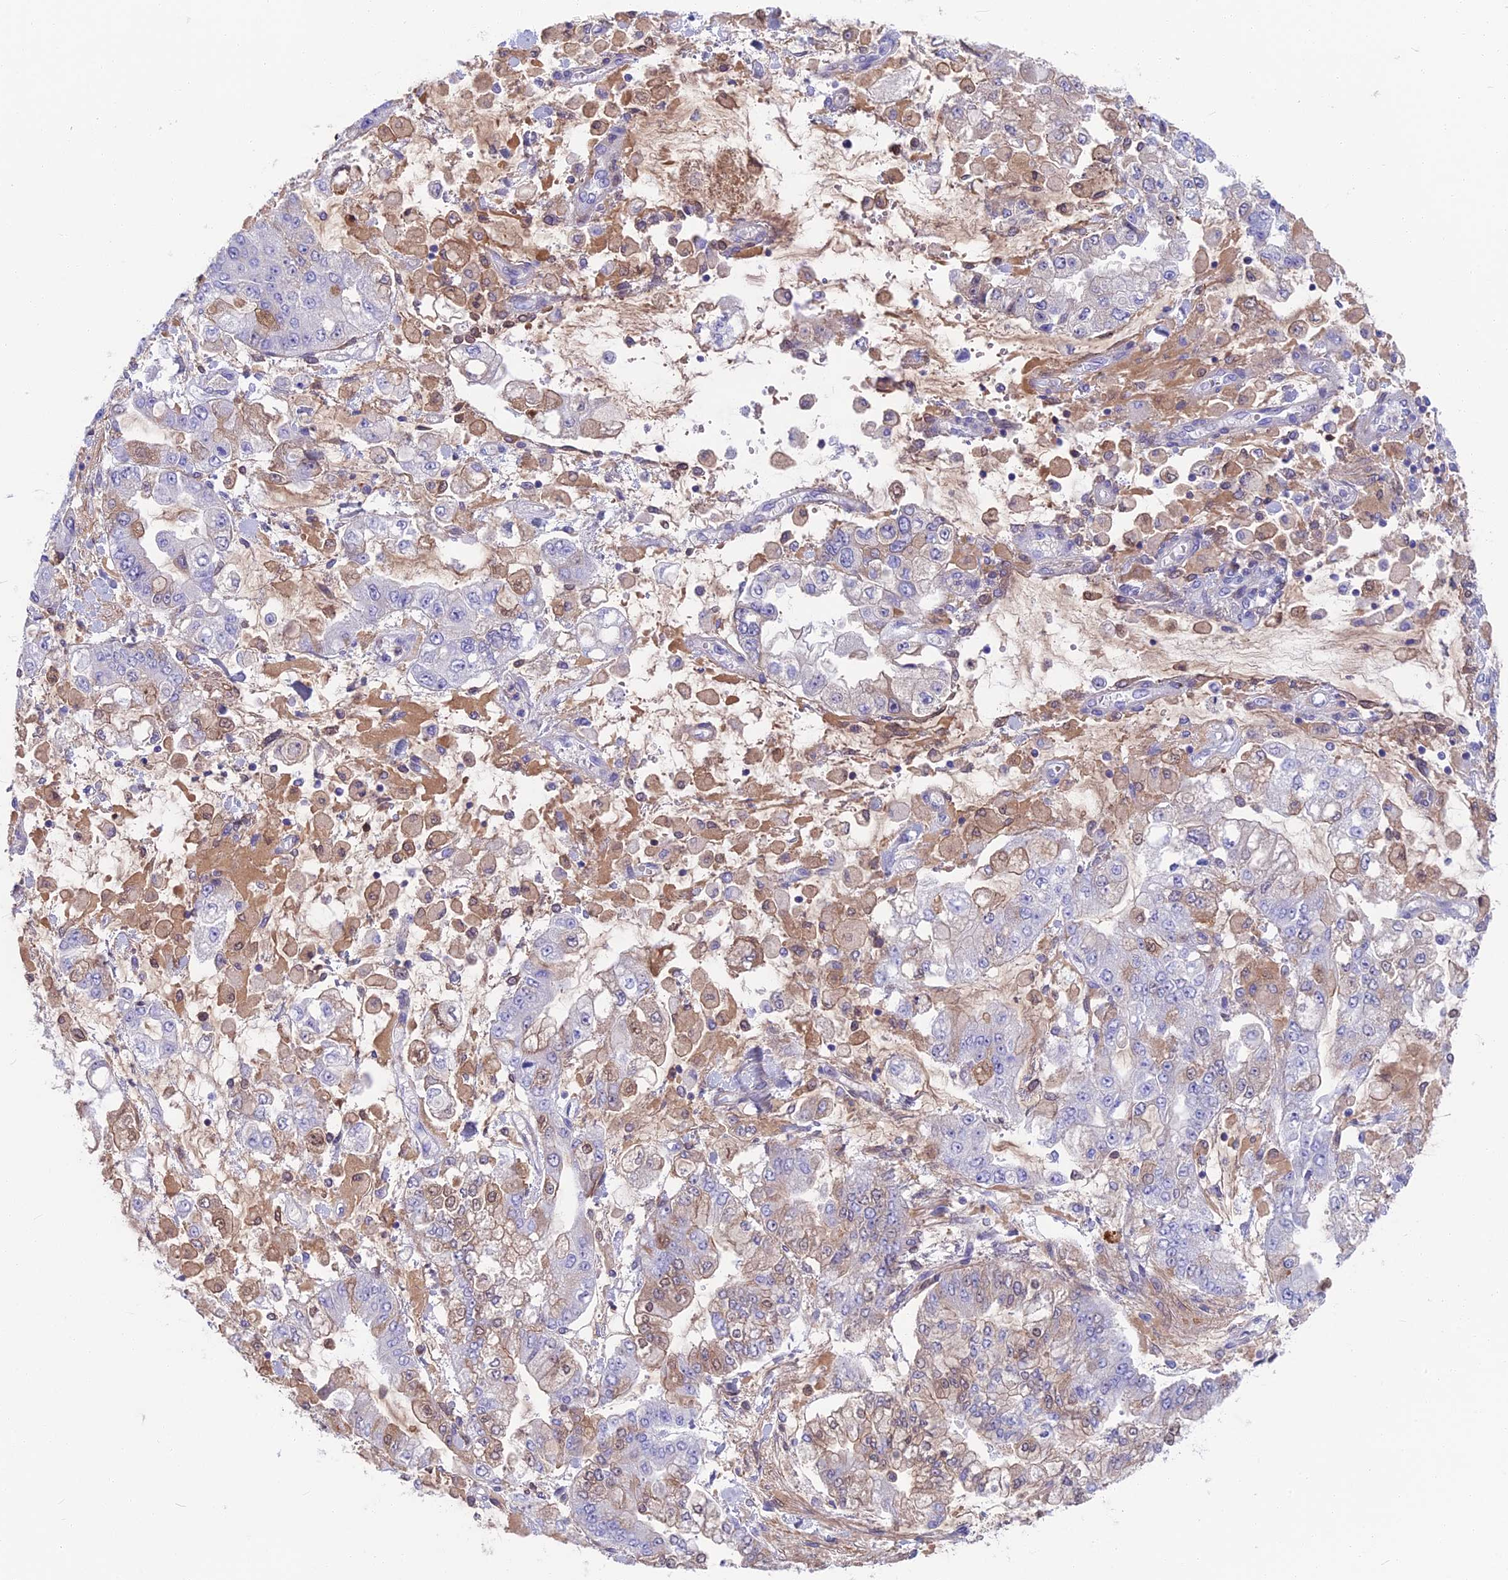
{"staining": {"intensity": "moderate", "quantity": "<25%", "location": "cytoplasmic/membranous,nuclear"}, "tissue": "stomach cancer", "cell_type": "Tumor cells", "image_type": "cancer", "snomed": [{"axis": "morphology", "description": "Normal tissue, NOS"}, {"axis": "morphology", "description": "Adenocarcinoma, NOS"}, {"axis": "topography", "description": "Stomach, upper"}, {"axis": "topography", "description": "Stomach"}], "caption": "The image displays staining of adenocarcinoma (stomach), revealing moderate cytoplasmic/membranous and nuclear protein positivity (brown color) within tumor cells.", "gene": "SNAP91", "patient": {"sex": "male", "age": 76}}